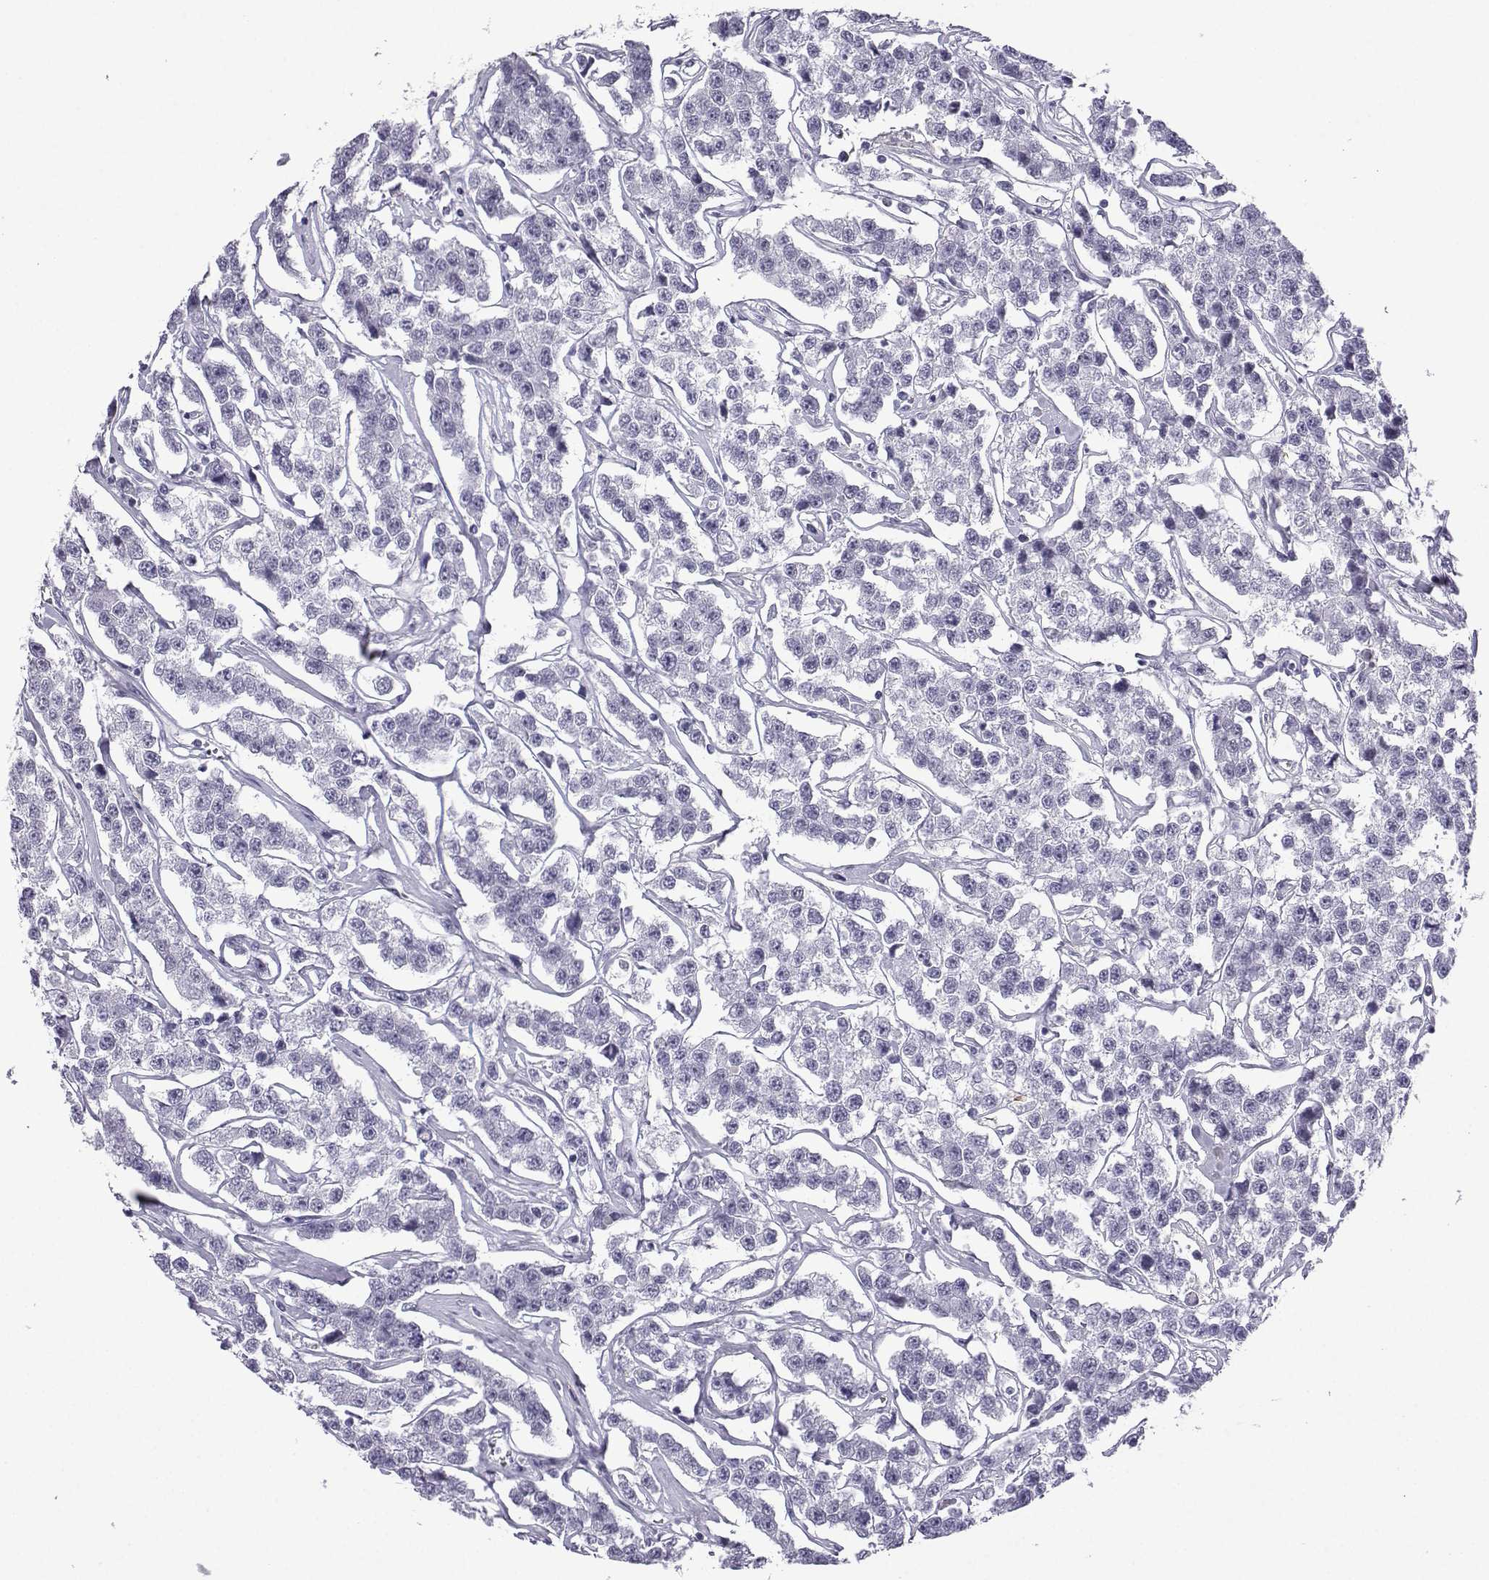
{"staining": {"intensity": "negative", "quantity": "none", "location": "none"}, "tissue": "testis cancer", "cell_type": "Tumor cells", "image_type": "cancer", "snomed": [{"axis": "morphology", "description": "Seminoma, NOS"}, {"axis": "topography", "description": "Testis"}], "caption": "There is no significant positivity in tumor cells of seminoma (testis).", "gene": "MRGBP", "patient": {"sex": "male", "age": 59}}